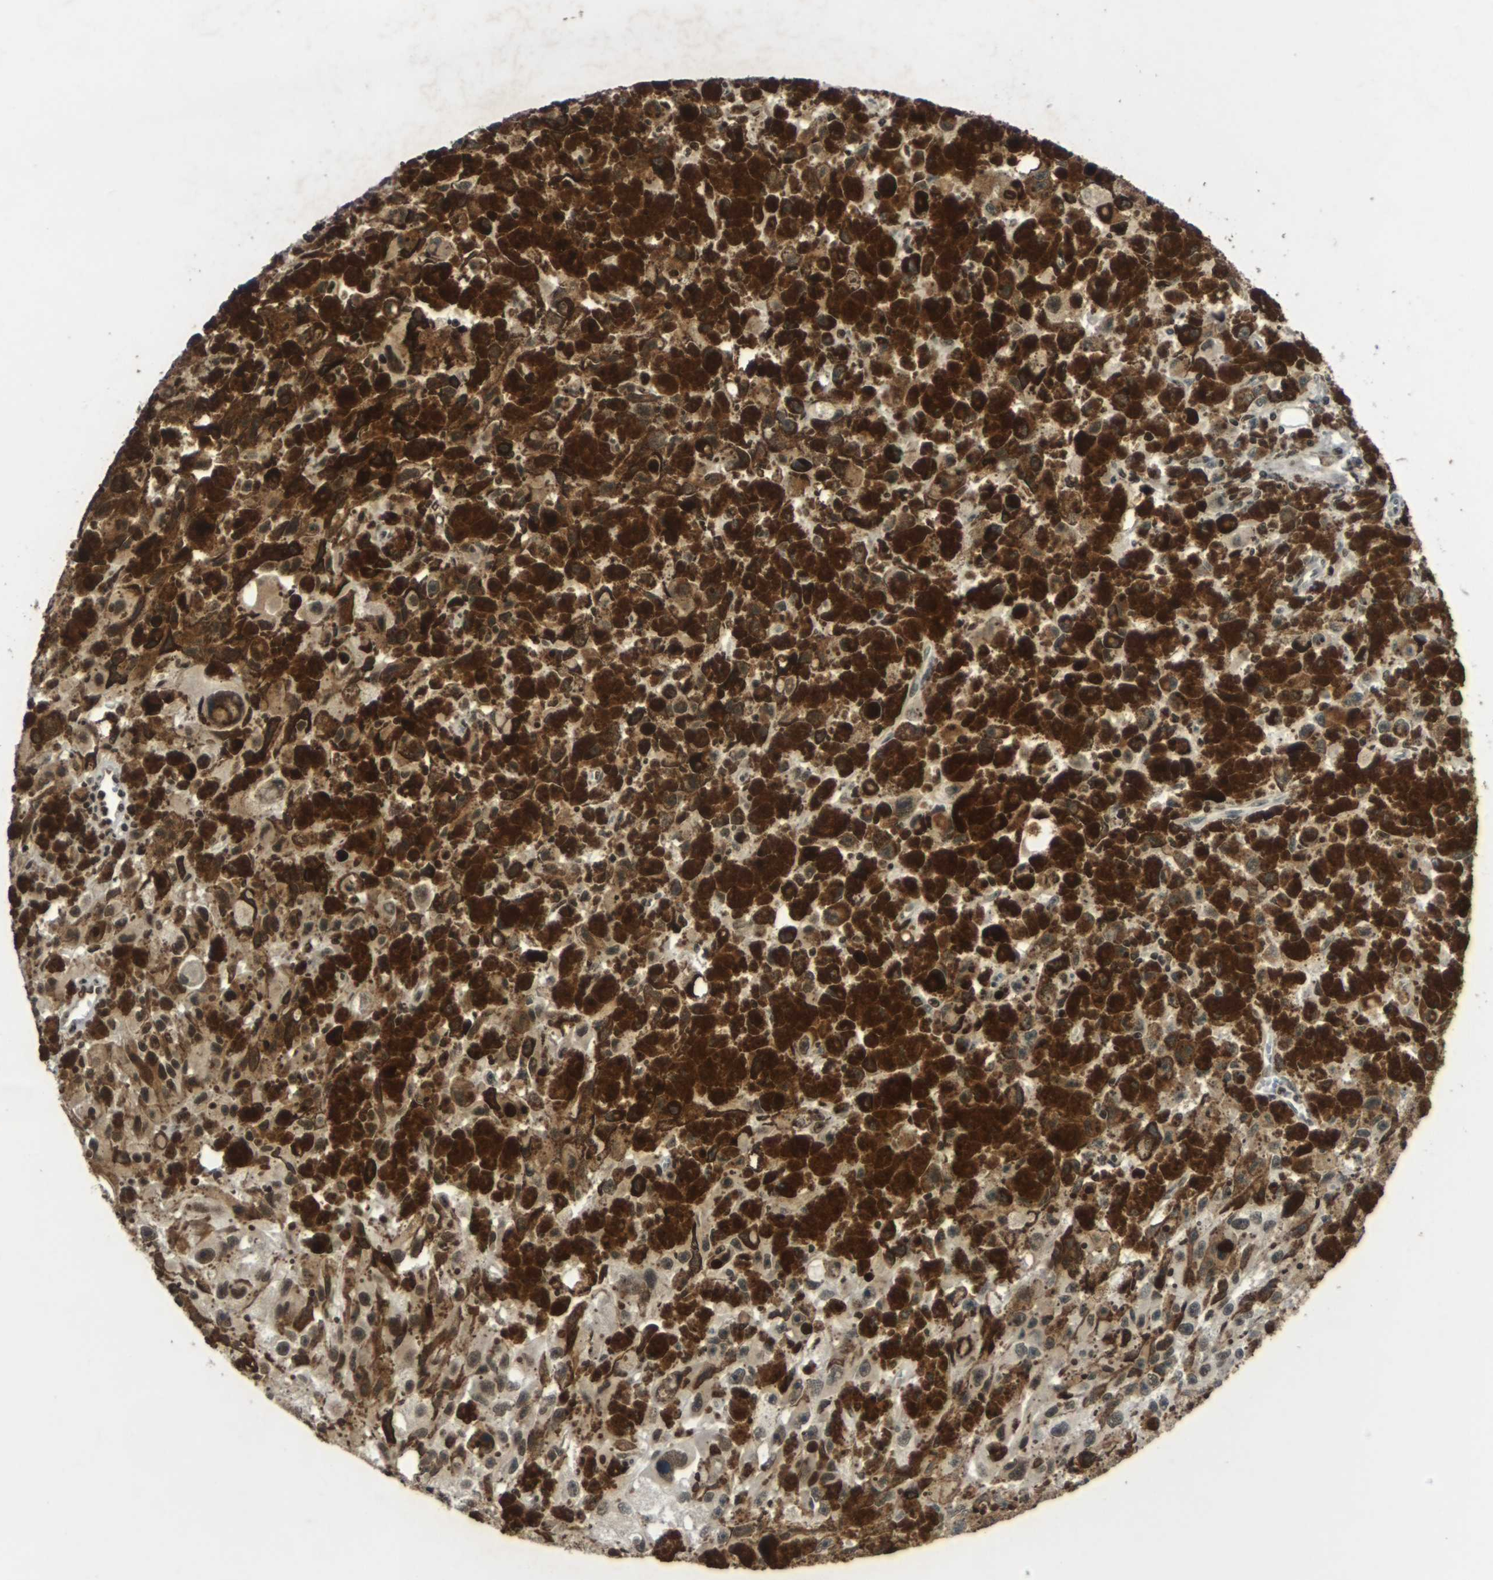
{"staining": {"intensity": "moderate", "quantity": ">75%", "location": "cytoplasmic/membranous,nuclear"}, "tissue": "melanoma", "cell_type": "Tumor cells", "image_type": "cancer", "snomed": [{"axis": "morphology", "description": "Malignant melanoma, NOS"}, {"axis": "topography", "description": "Skin"}], "caption": "The image demonstrates a brown stain indicating the presence of a protein in the cytoplasmic/membranous and nuclear of tumor cells in malignant melanoma.", "gene": "NELFA", "patient": {"sex": "female", "age": 104}}